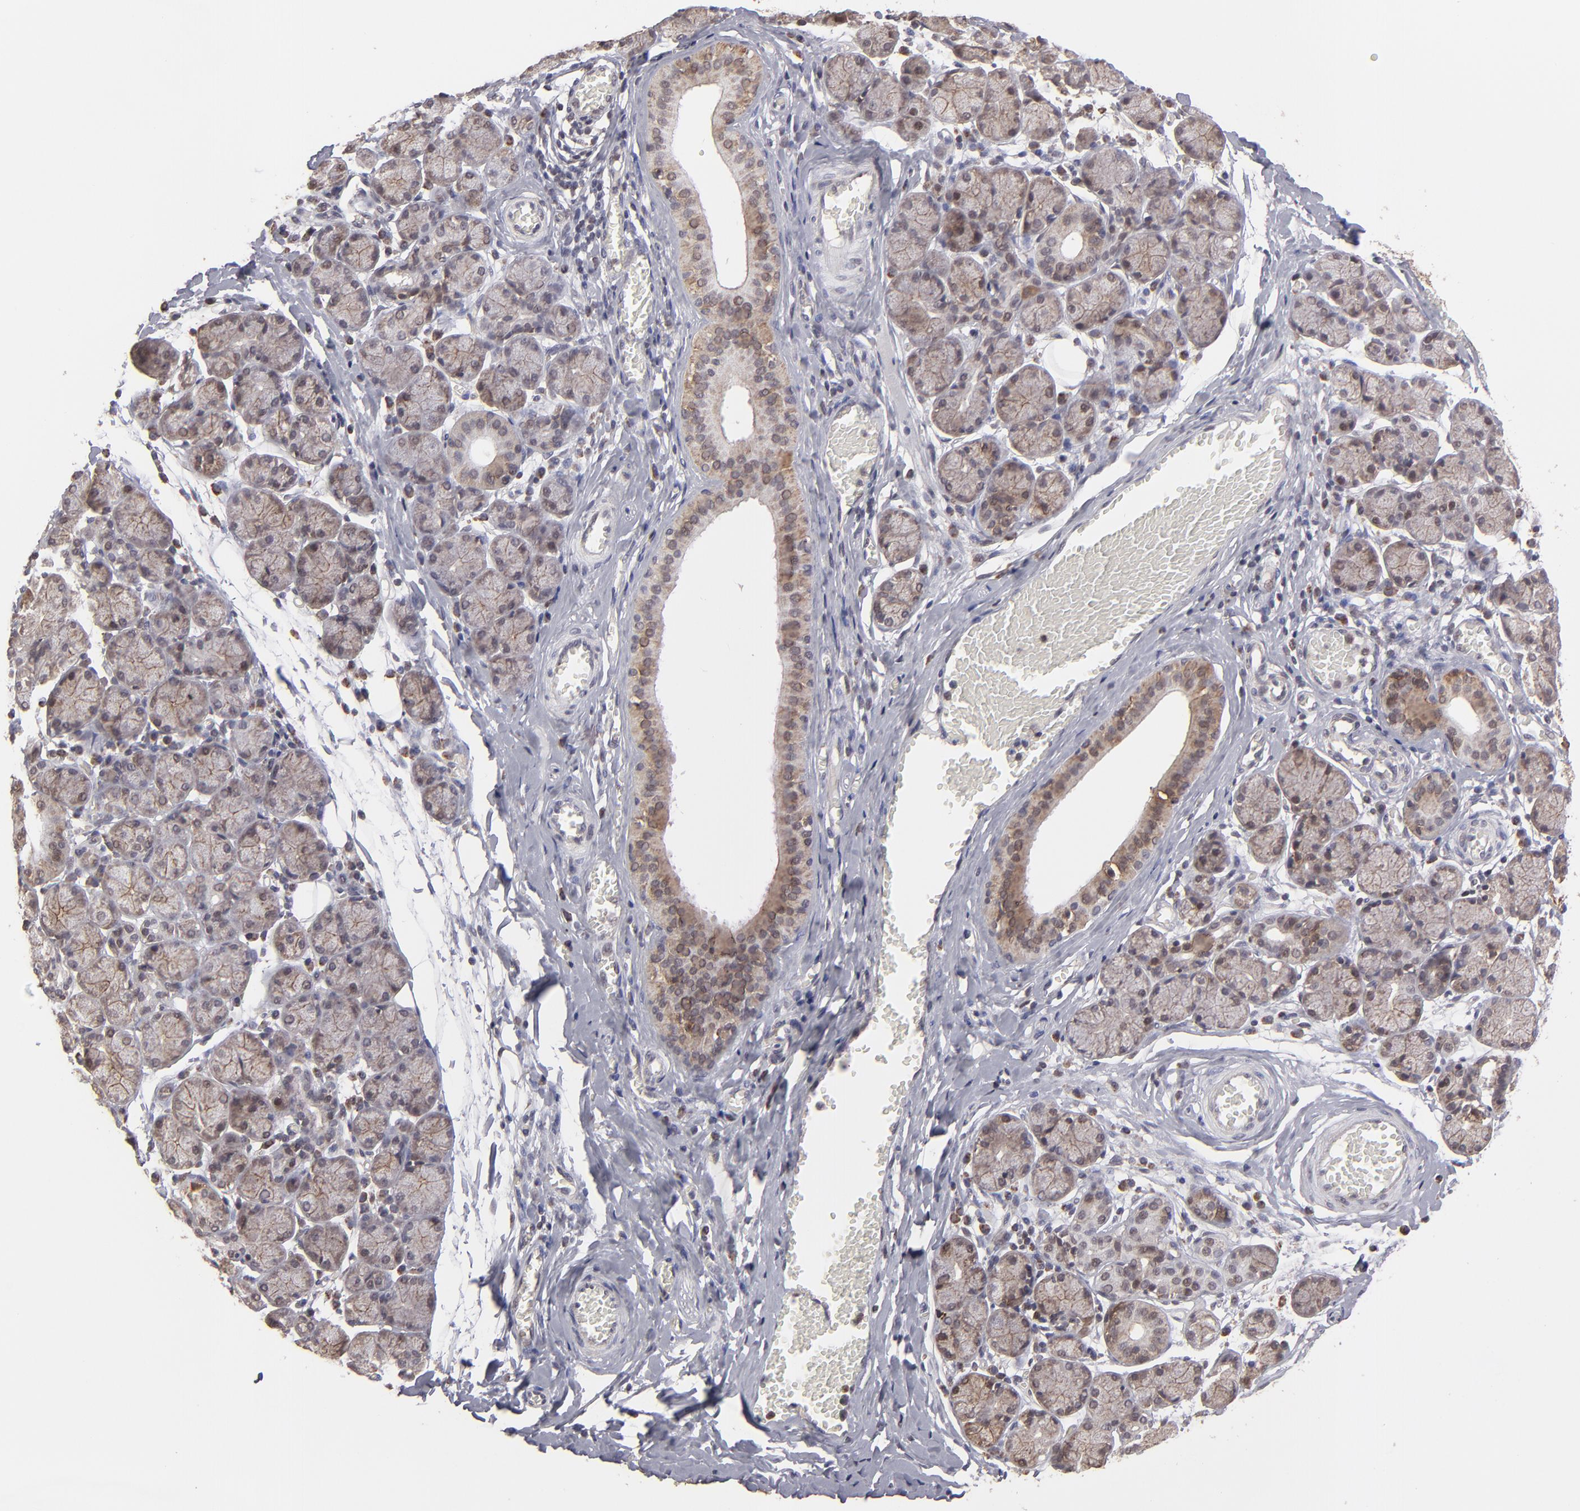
{"staining": {"intensity": "weak", "quantity": ">75%", "location": "cytoplasmic/membranous,nuclear"}, "tissue": "salivary gland", "cell_type": "Glandular cells", "image_type": "normal", "snomed": [{"axis": "morphology", "description": "Normal tissue, NOS"}, {"axis": "topography", "description": "Salivary gland"}], "caption": "Immunohistochemistry histopathology image of normal human salivary gland stained for a protein (brown), which exhibits low levels of weak cytoplasmic/membranous,nuclear staining in approximately >75% of glandular cells.", "gene": "SLC15A1", "patient": {"sex": "female", "age": 24}}